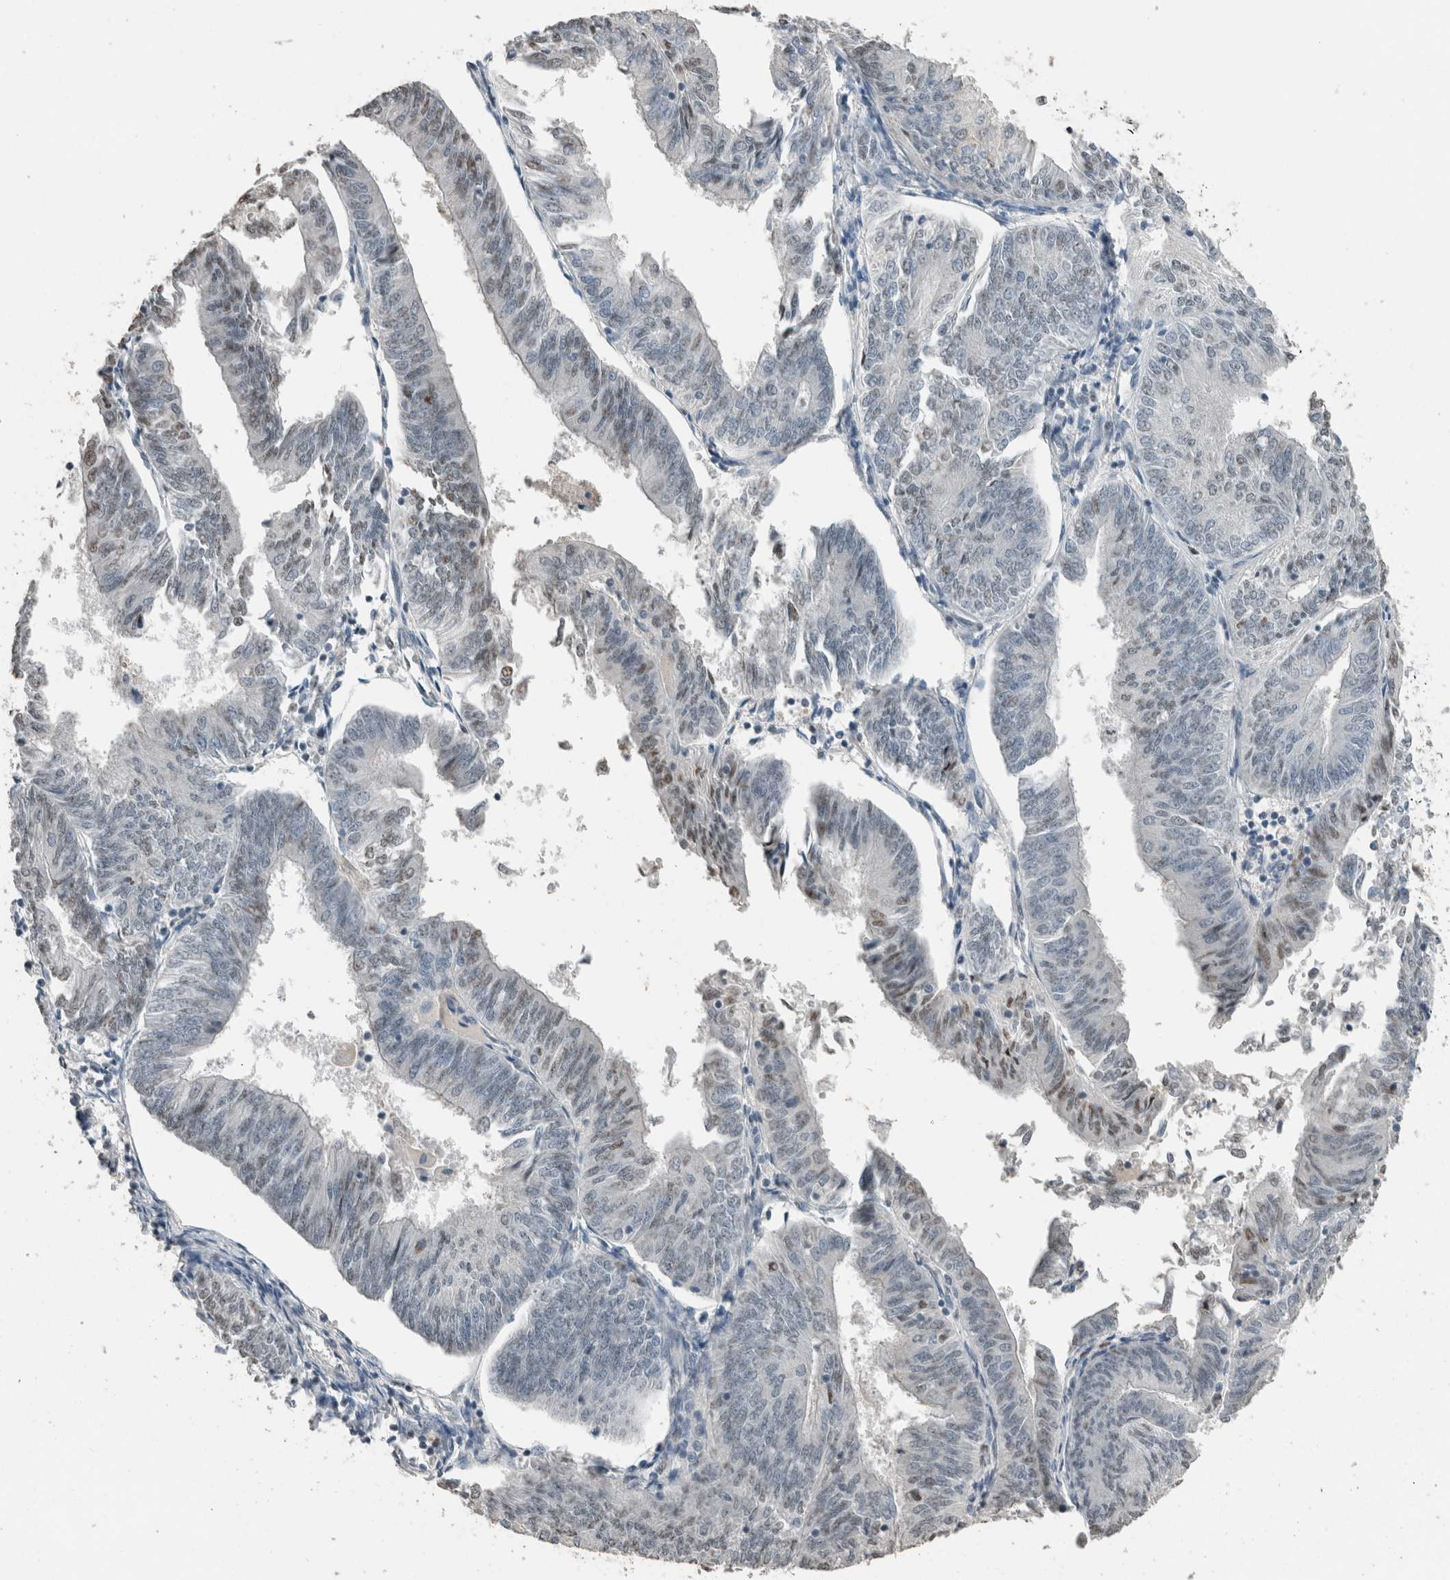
{"staining": {"intensity": "weak", "quantity": "<25%", "location": "nuclear"}, "tissue": "endometrial cancer", "cell_type": "Tumor cells", "image_type": "cancer", "snomed": [{"axis": "morphology", "description": "Adenocarcinoma, NOS"}, {"axis": "topography", "description": "Endometrium"}], "caption": "The immunohistochemistry photomicrograph has no significant positivity in tumor cells of adenocarcinoma (endometrial) tissue.", "gene": "ACVR2B", "patient": {"sex": "female", "age": 58}}